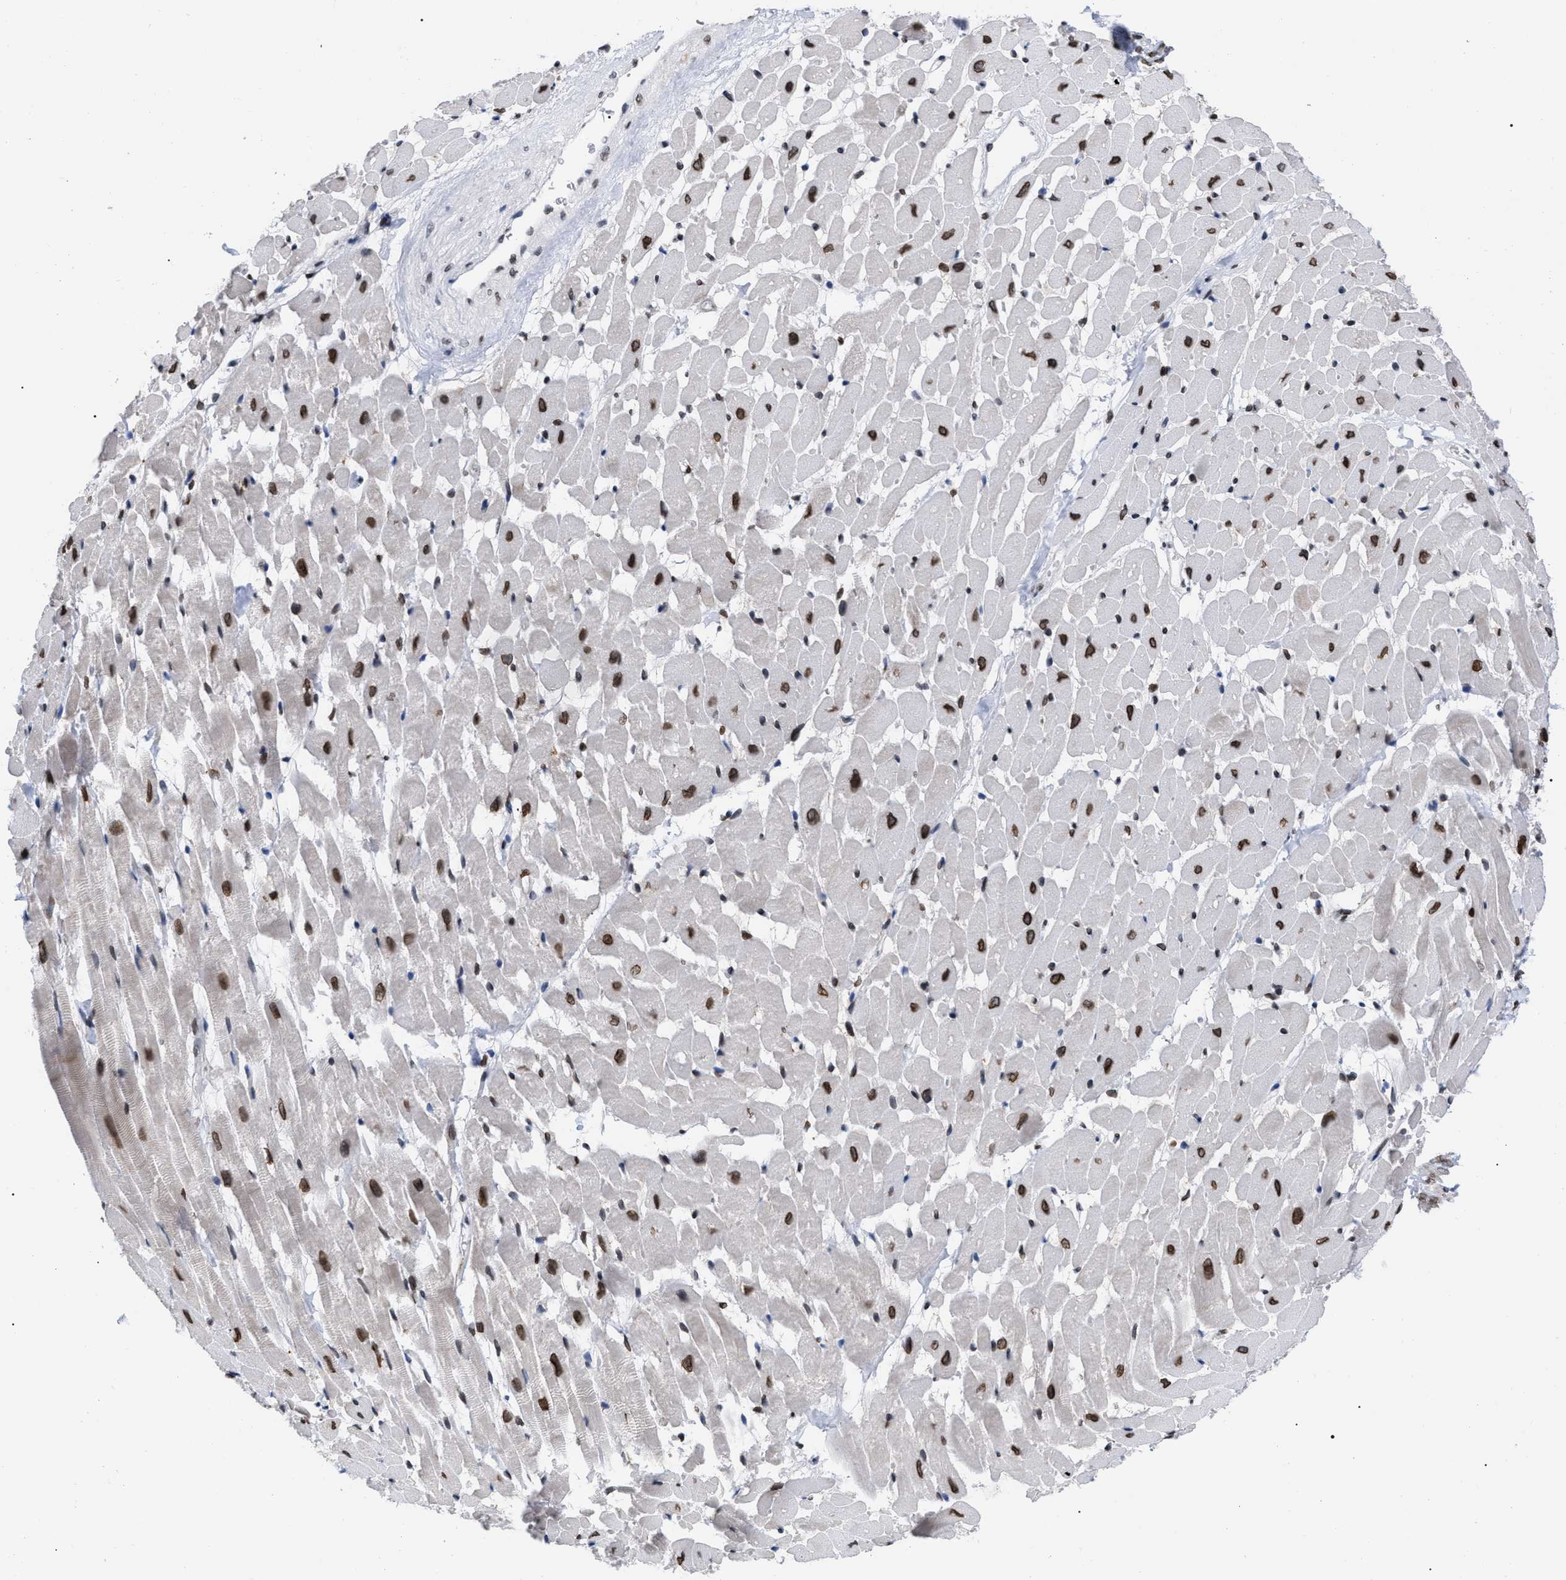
{"staining": {"intensity": "moderate", "quantity": ">75%", "location": "cytoplasmic/membranous,nuclear"}, "tissue": "heart muscle", "cell_type": "Cardiomyocytes", "image_type": "normal", "snomed": [{"axis": "morphology", "description": "Normal tissue, NOS"}, {"axis": "topography", "description": "Heart"}], "caption": "Moderate cytoplasmic/membranous,nuclear staining for a protein is identified in about >75% of cardiomyocytes of unremarkable heart muscle using immunohistochemistry.", "gene": "TPR", "patient": {"sex": "male", "age": 45}}